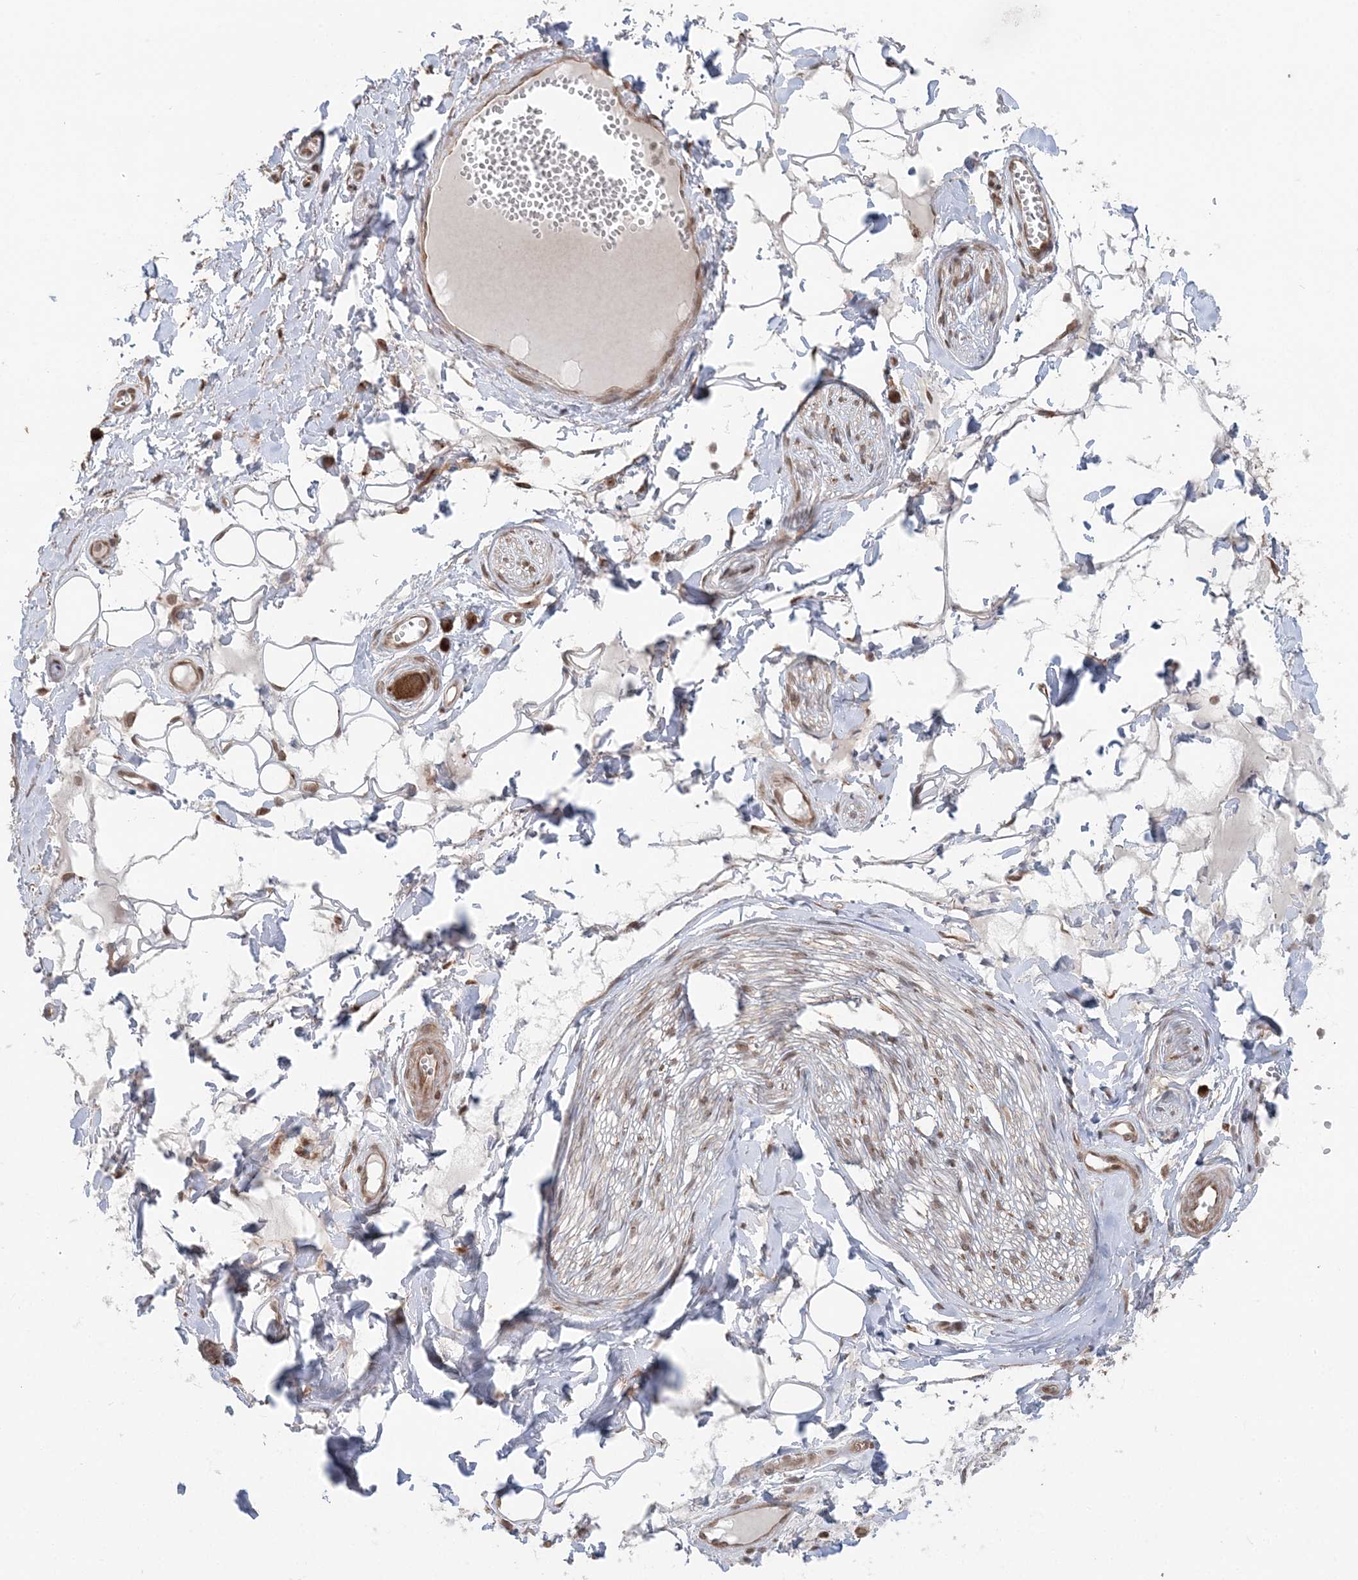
{"staining": {"intensity": "moderate", "quantity": "25%-75%", "location": "nuclear"}, "tissue": "adipose tissue", "cell_type": "Adipocytes", "image_type": "normal", "snomed": [{"axis": "morphology", "description": "Normal tissue, NOS"}, {"axis": "morphology", "description": "Inflammation, NOS"}, {"axis": "topography", "description": "Salivary gland"}, {"axis": "topography", "description": "Peripheral nerve tissue"}], "caption": "This micrograph exhibits immunohistochemistry staining of normal human adipose tissue, with medium moderate nuclear staining in about 25%-75% of adipocytes.", "gene": "TMED10", "patient": {"sex": "female", "age": 75}}